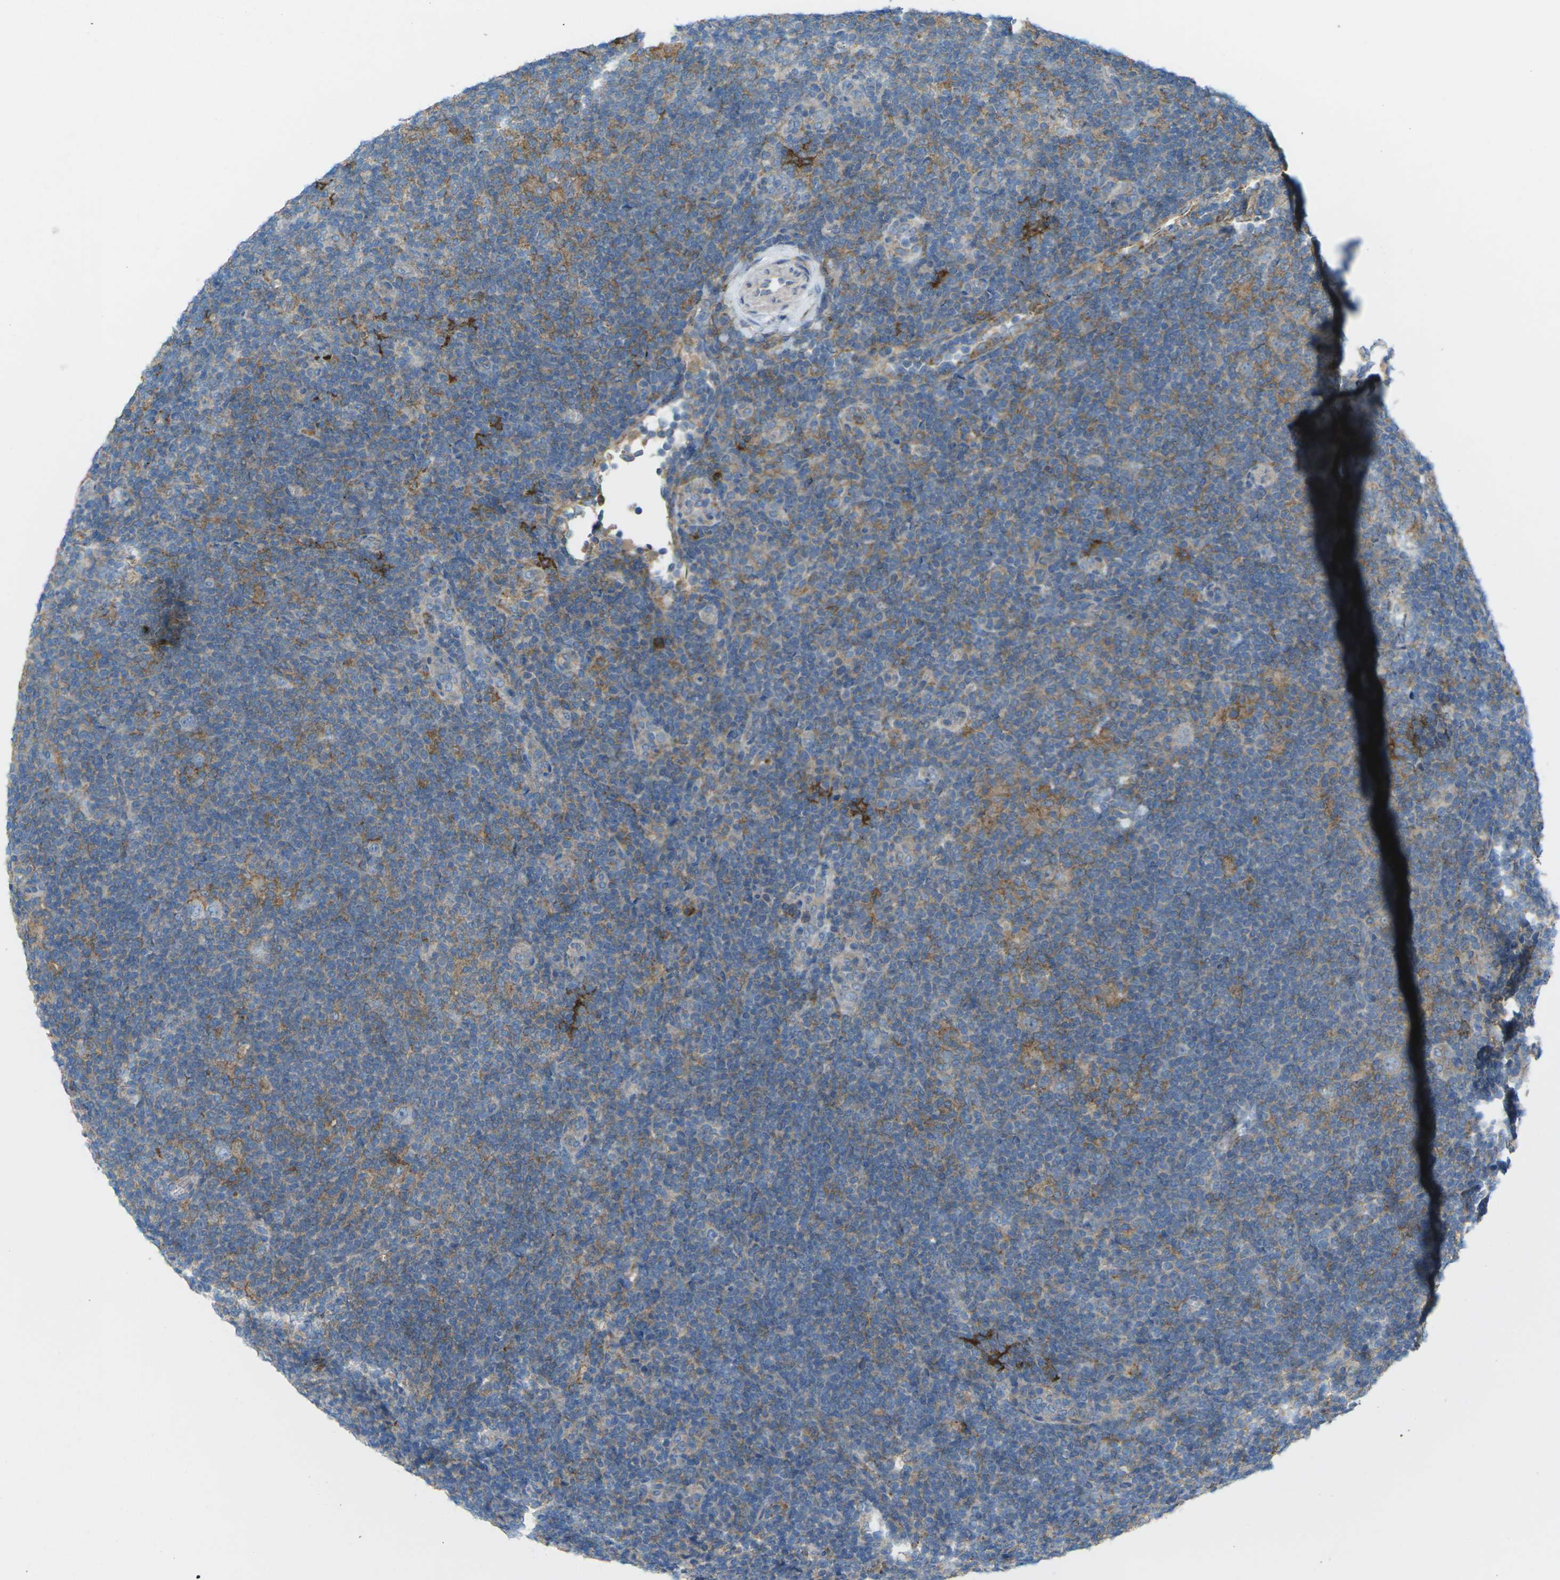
{"staining": {"intensity": "weak", "quantity": ">75%", "location": "cytoplasmic/membranous"}, "tissue": "lymphoma", "cell_type": "Tumor cells", "image_type": "cancer", "snomed": [{"axis": "morphology", "description": "Hodgkin's disease, NOS"}, {"axis": "topography", "description": "Lymph node"}], "caption": "Protein analysis of Hodgkin's disease tissue shows weak cytoplasmic/membranous positivity in approximately >75% of tumor cells.", "gene": "STK11", "patient": {"sex": "female", "age": 57}}